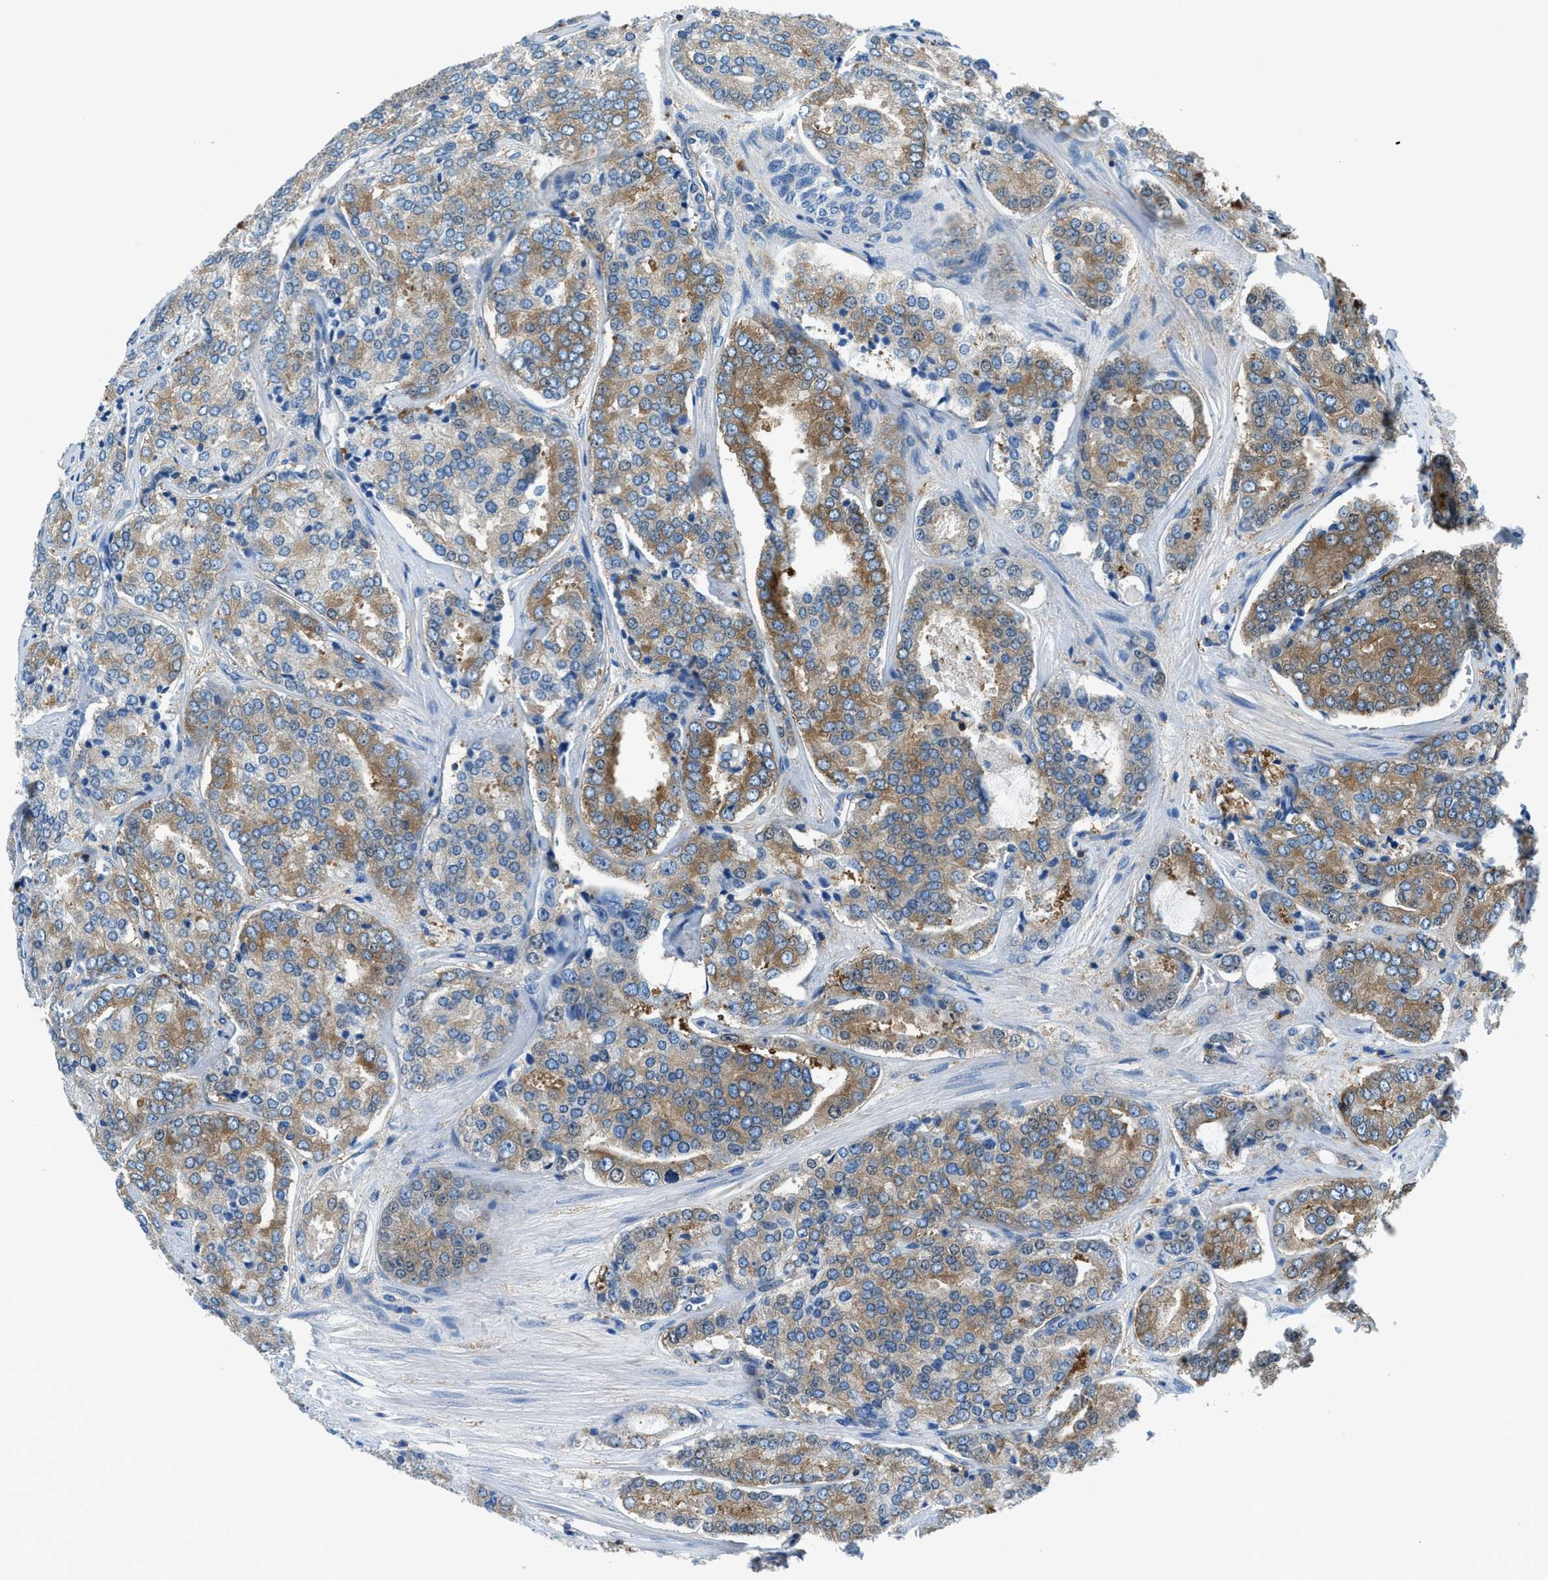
{"staining": {"intensity": "moderate", "quantity": ">75%", "location": "cytoplasmic/membranous"}, "tissue": "prostate cancer", "cell_type": "Tumor cells", "image_type": "cancer", "snomed": [{"axis": "morphology", "description": "Adenocarcinoma, High grade"}, {"axis": "topography", "description": "Prostate"}], "caption": "Prostate cancer stained with immunohistochemistry exhibits moderate cytoplasmic/membranous staining in approximately >75% of tumor cells. The staining is performed using DAB brown chromogen to label protein expression. The nuclei are counter-stained blue using hematoxylin.", "gene": "SARS1", "patient": {"sex": "male", "age": 65}}